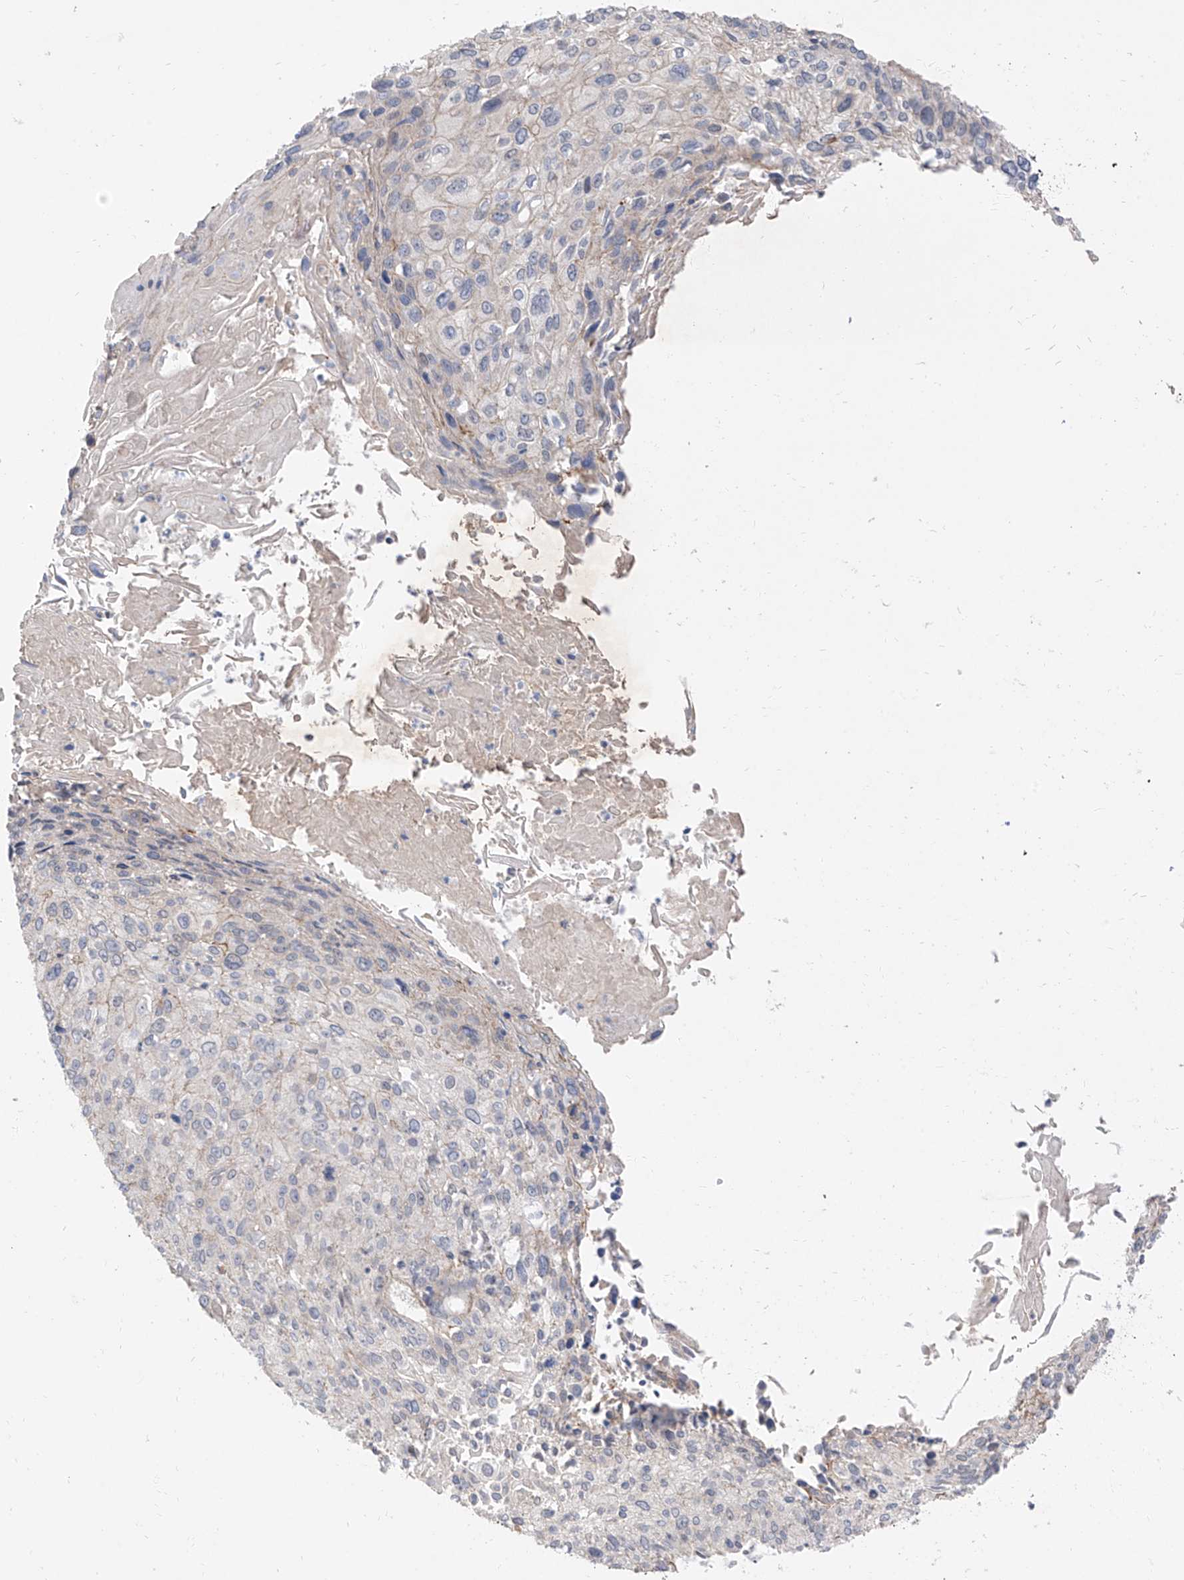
{"staining": {"intensity": "negative", "quantity": "none", "location": "none"}, "tissue": "cervical cancer", "cell_type": "Tumor cells", "image_type": "cancer", "snomed": [{"axis": "morphology", "description": "Squamous cell carcinoma, NOS"}, {"axis": "topography", "description": "Cervix"}], "caption": "Immunohistochemistry (IHC) photomicrograph of human squamous cell carcinoma (cervical) stained for a protein (brown), which demonstrates no expression in tumor cells.", "gene": "EPHX4", "patient": {"sex": "female", "age": 51}}